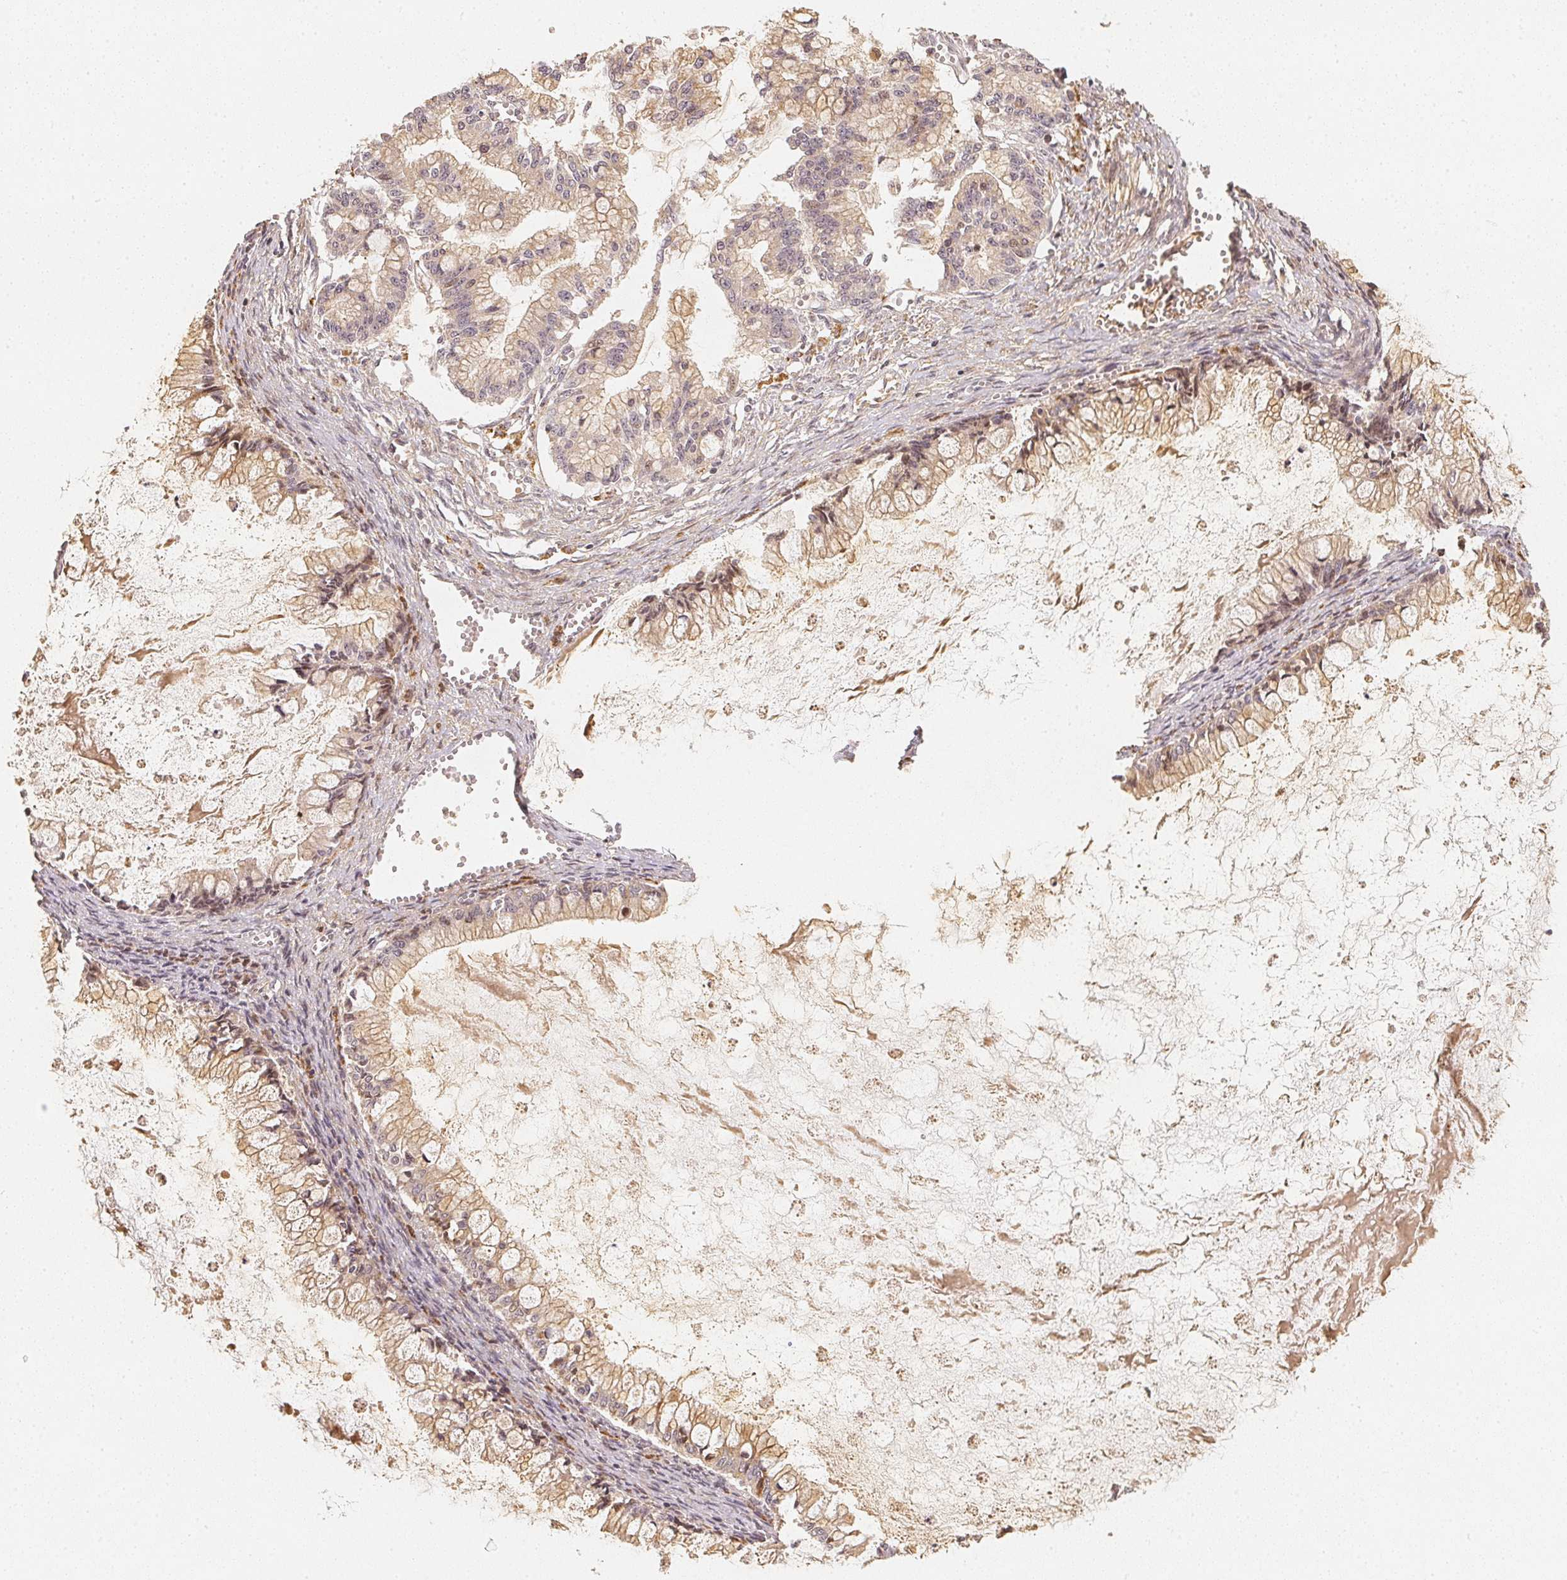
{"staining": {"intensity": "negative", "quantity": "none", "location": "none"}, "tissue": "ovarian cancer", "cell_type": "Tumor cells", "image_type": "cancer", "snomed": [{"axis": "morphology", "description": "Cystadenocarcinoma, mucinous, NOS"}, {"axis": "topography", "description": "Ovary"}], "caption": "IHC micrograph of human ovarian cancer stained for a protein (brown), which displays no positivity in tumor cells.", "gene": "SERPINE1", "patient": {"sex": "female", "age": 67}}